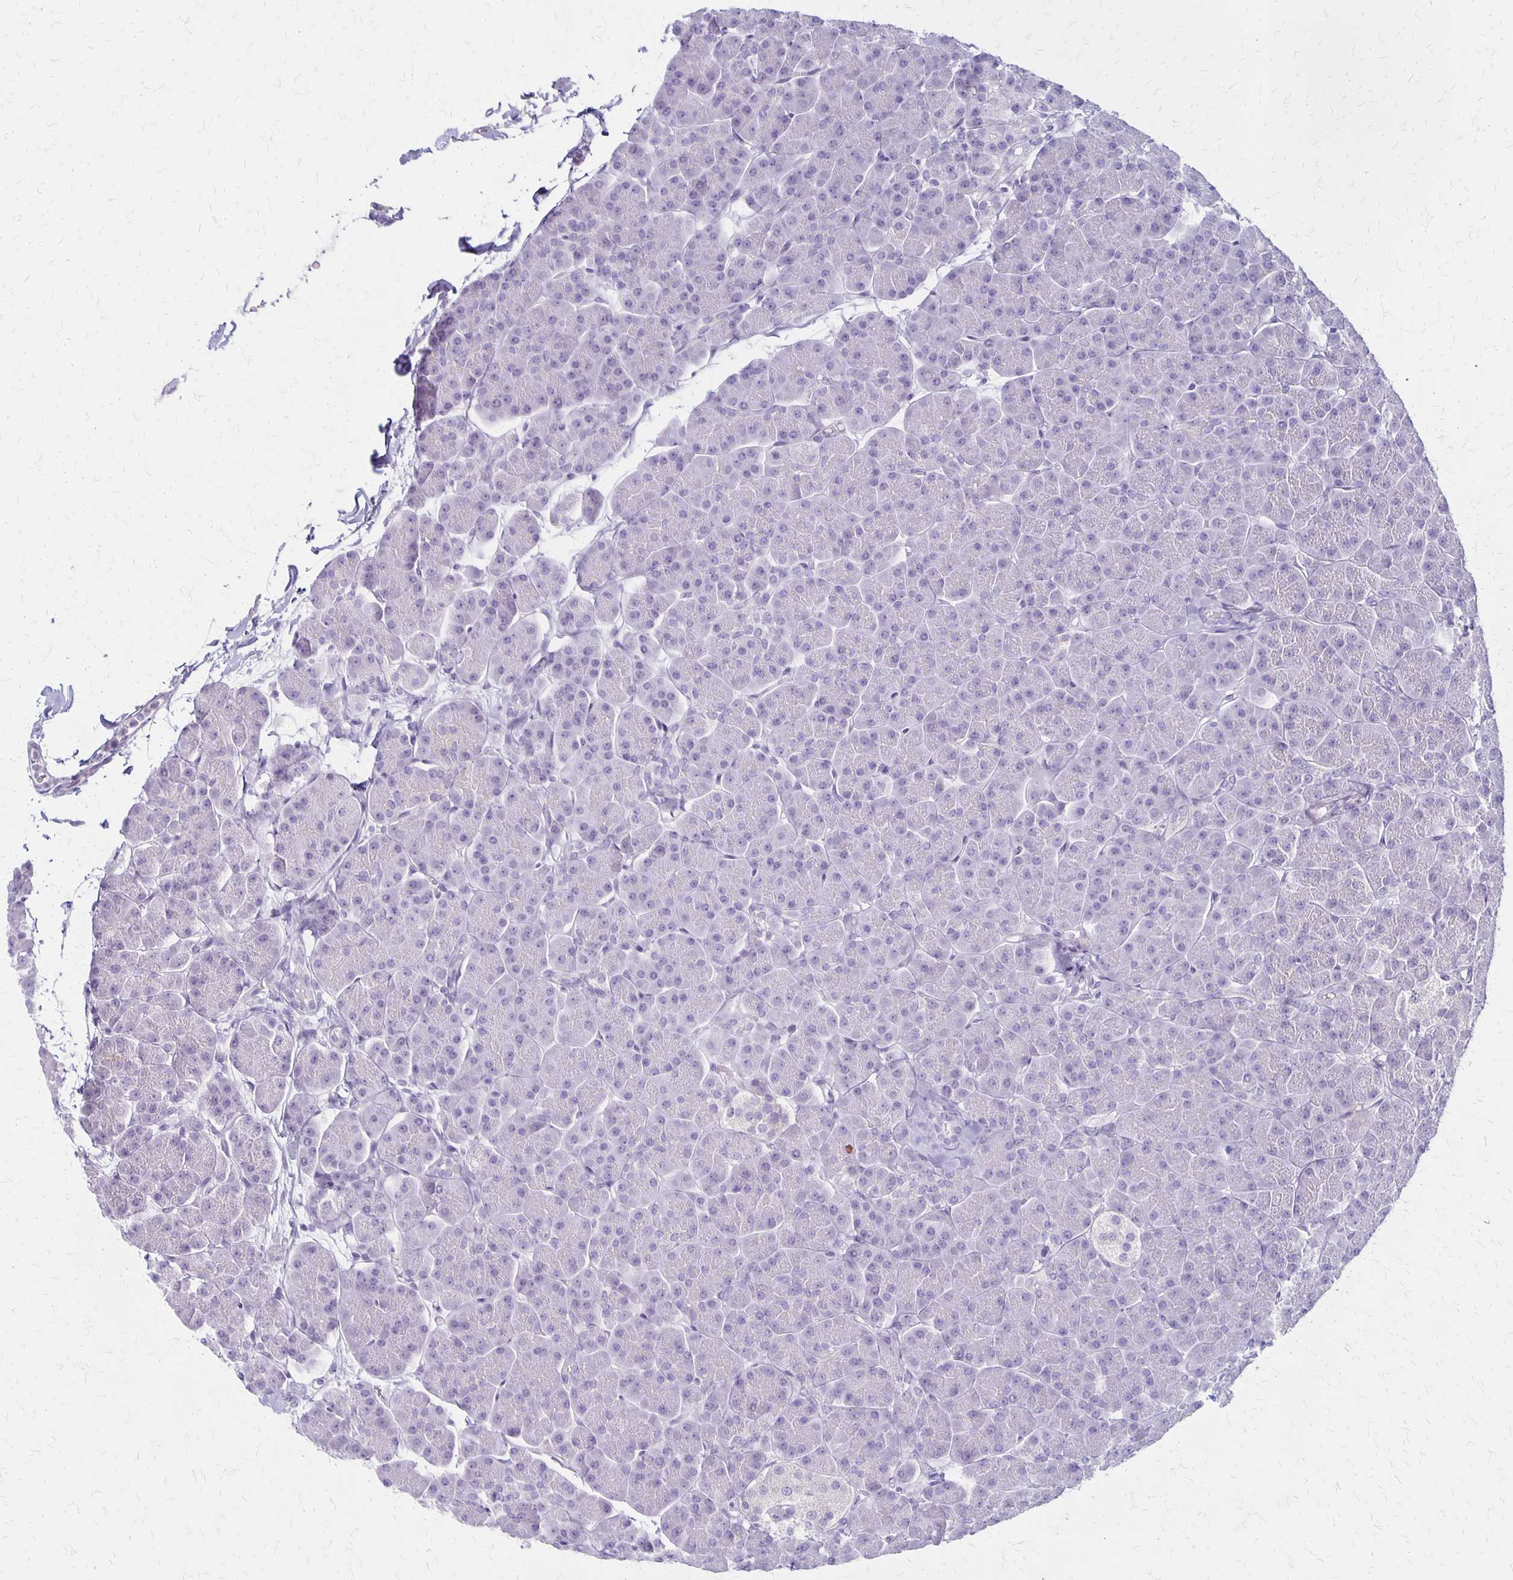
{"staining": {"intensity": "negative", "quantity": "none", "location": "none"}, "tissue": "pancreas", "cell_type": "Exocrine glandular cells", "image_type": "normal", "snomed": [{"axis": "morphology", "description": "Normal tissue, NOS"}, {"axis": "topography", "description": "Pancreas"}, {"axis": "topography", "description": "Peripheral nerve tissue"}], "caption": "DAB (3,3'-diaminobenzidine) immunohistochemical staining of normal pancreas reveals no significant staining in exocrine glandular cells.", "gene": "HOMER1", "patient": {"sex": "male", "age": 54}}